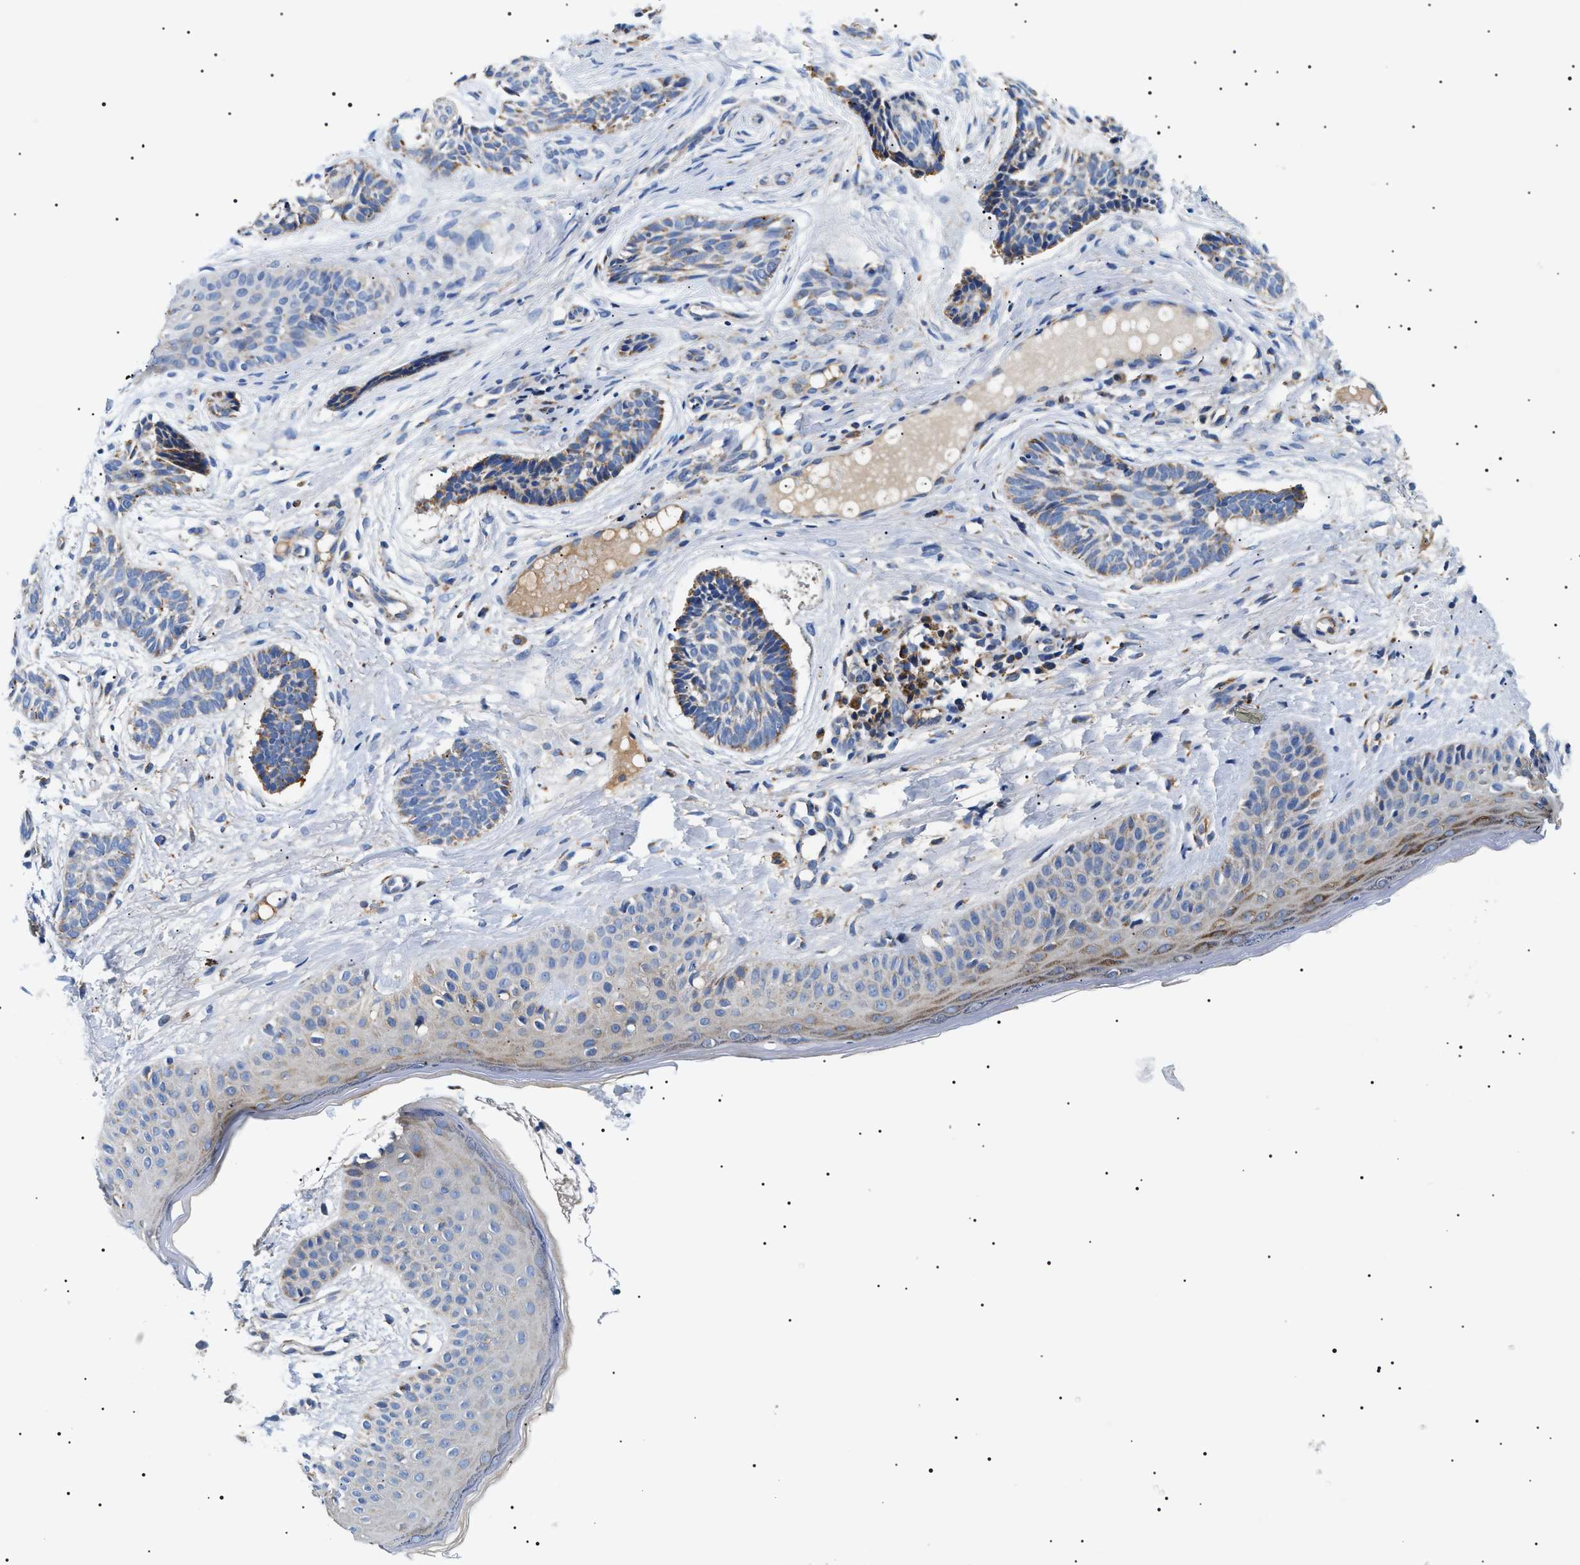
{"staining": {"intensity": "moderate", "quantity": "<25%", "location": "cytoplasmic/membranous"}, "tissue": "skin cancer", "cell_type": "Tumor cells", "image_type": "cancer", "snomed": [{"axis": "morphology", "description": "Normal tissue, NOS"}, {"axis": "morphology", "description": "Basal cell carcinoma"}, {"axis": "topography", "description": "Skin"}], "caption": "Immunohistochemistry (IHC) photomicrograph of neoplastic tissue: human skin basal cell carcinoma stained using immunohistochemistry (IHC) exhibits low levels of moderate protein expression localized specifically in the cytoplasmic/membranous of tumor cells, appearing as a cytoplasmic/membranous brown color.", "gene": "OXSM", "patient": {"sex": "male", "age": 63}}